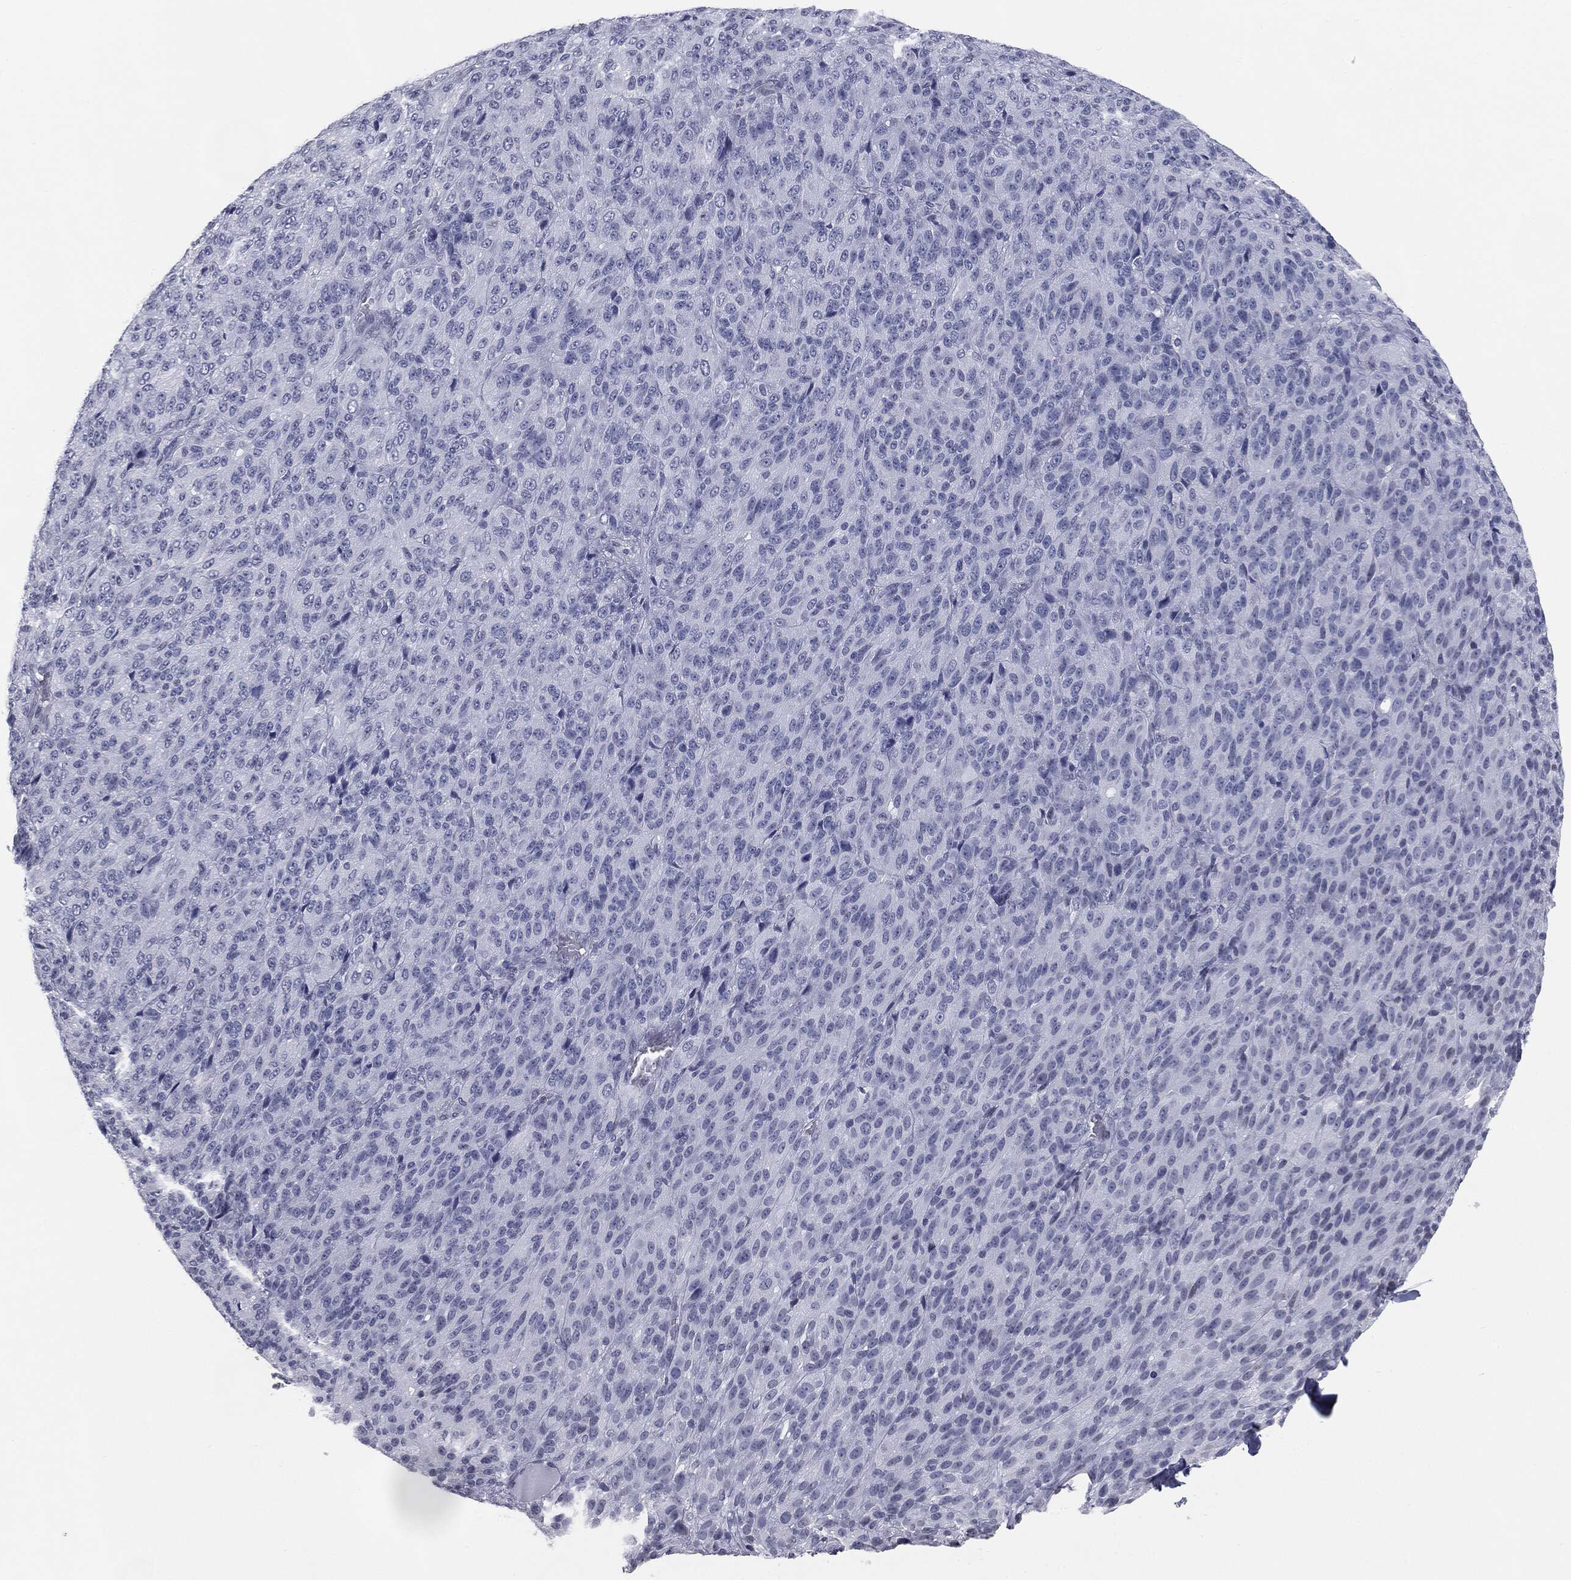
{"staining": {"intensity": "negative", "quantity": "none", "location": "none"}, "tissue": "melanoma", "cell_type": "Tumor cells", "image_type": "cancer", "snomed": [{"axis": "morphology", "description": "Malignant melanoma, Metastatic site"}, {"axis": "topography", "description": "Brain"}], "caption": "Photomicrograph shows no significant protein expression in tumor cells of malignant melanoma (metastatic site).", "gene": "ALDOB", "patient": {"sex": "female", "age": 56}}